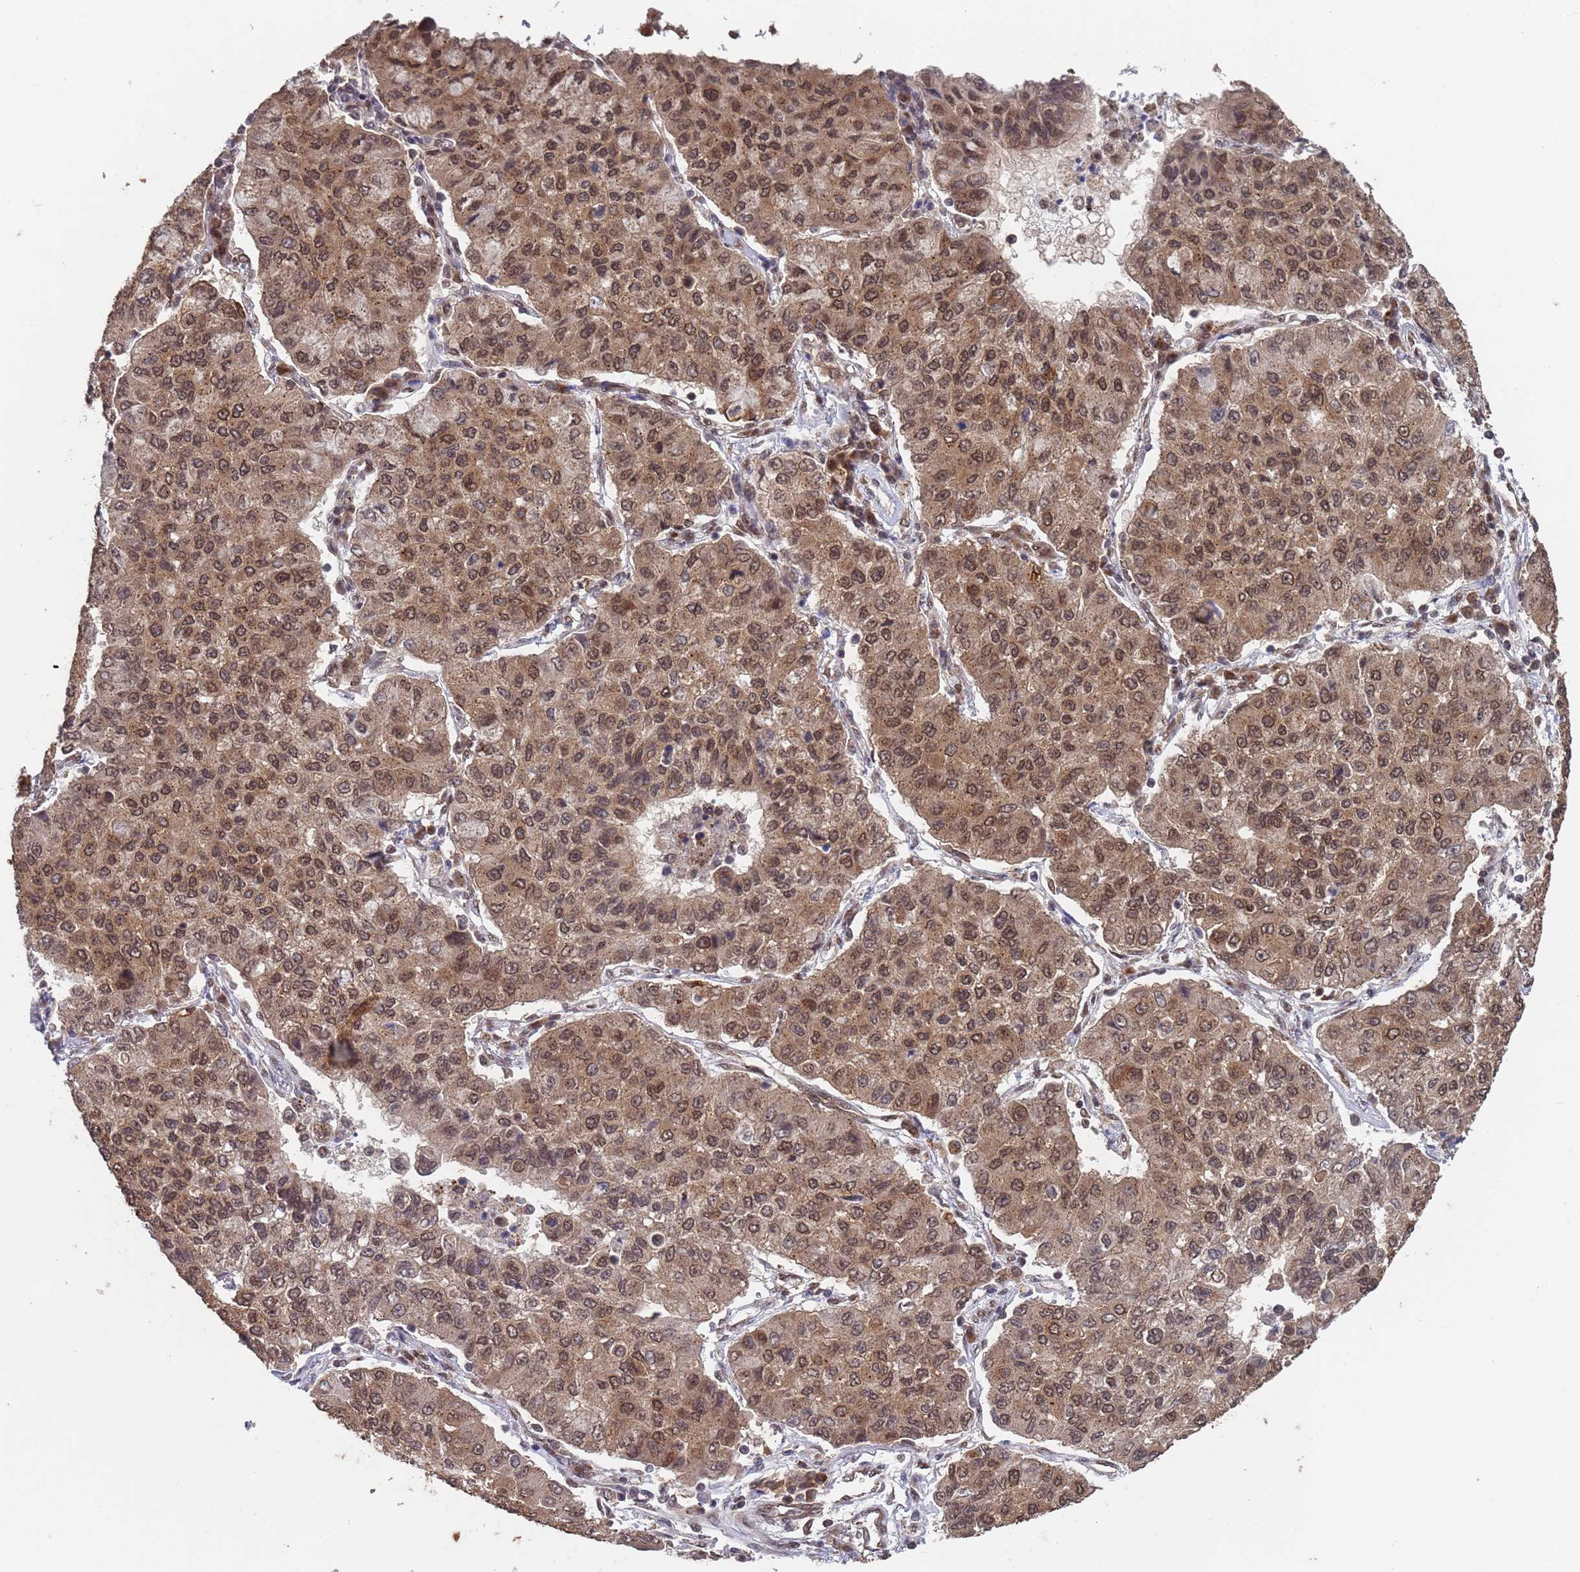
{"staining": {"intensity": "moderate", "quantity": ">75%", "location": "cytoplasmic/membranous,nuclear"}, "tissue": "lung cancer", "cell_type": "Tumor cells", "image_type": "cancer", "snomed": [{"axis": "morphology", "description": "Squamous cell carcinoma, NOS"}, {"axis": "topography", "description": "Lung"}], "caption": "Immunohistochemical staining of lung cancer exhibits medium levels of moderate cytoplasmic/membranous and nuclear staining in approximately >75% of tumor cells.", "gene": "FUBP3", "patient": {"sex": "male", "age": 74}}